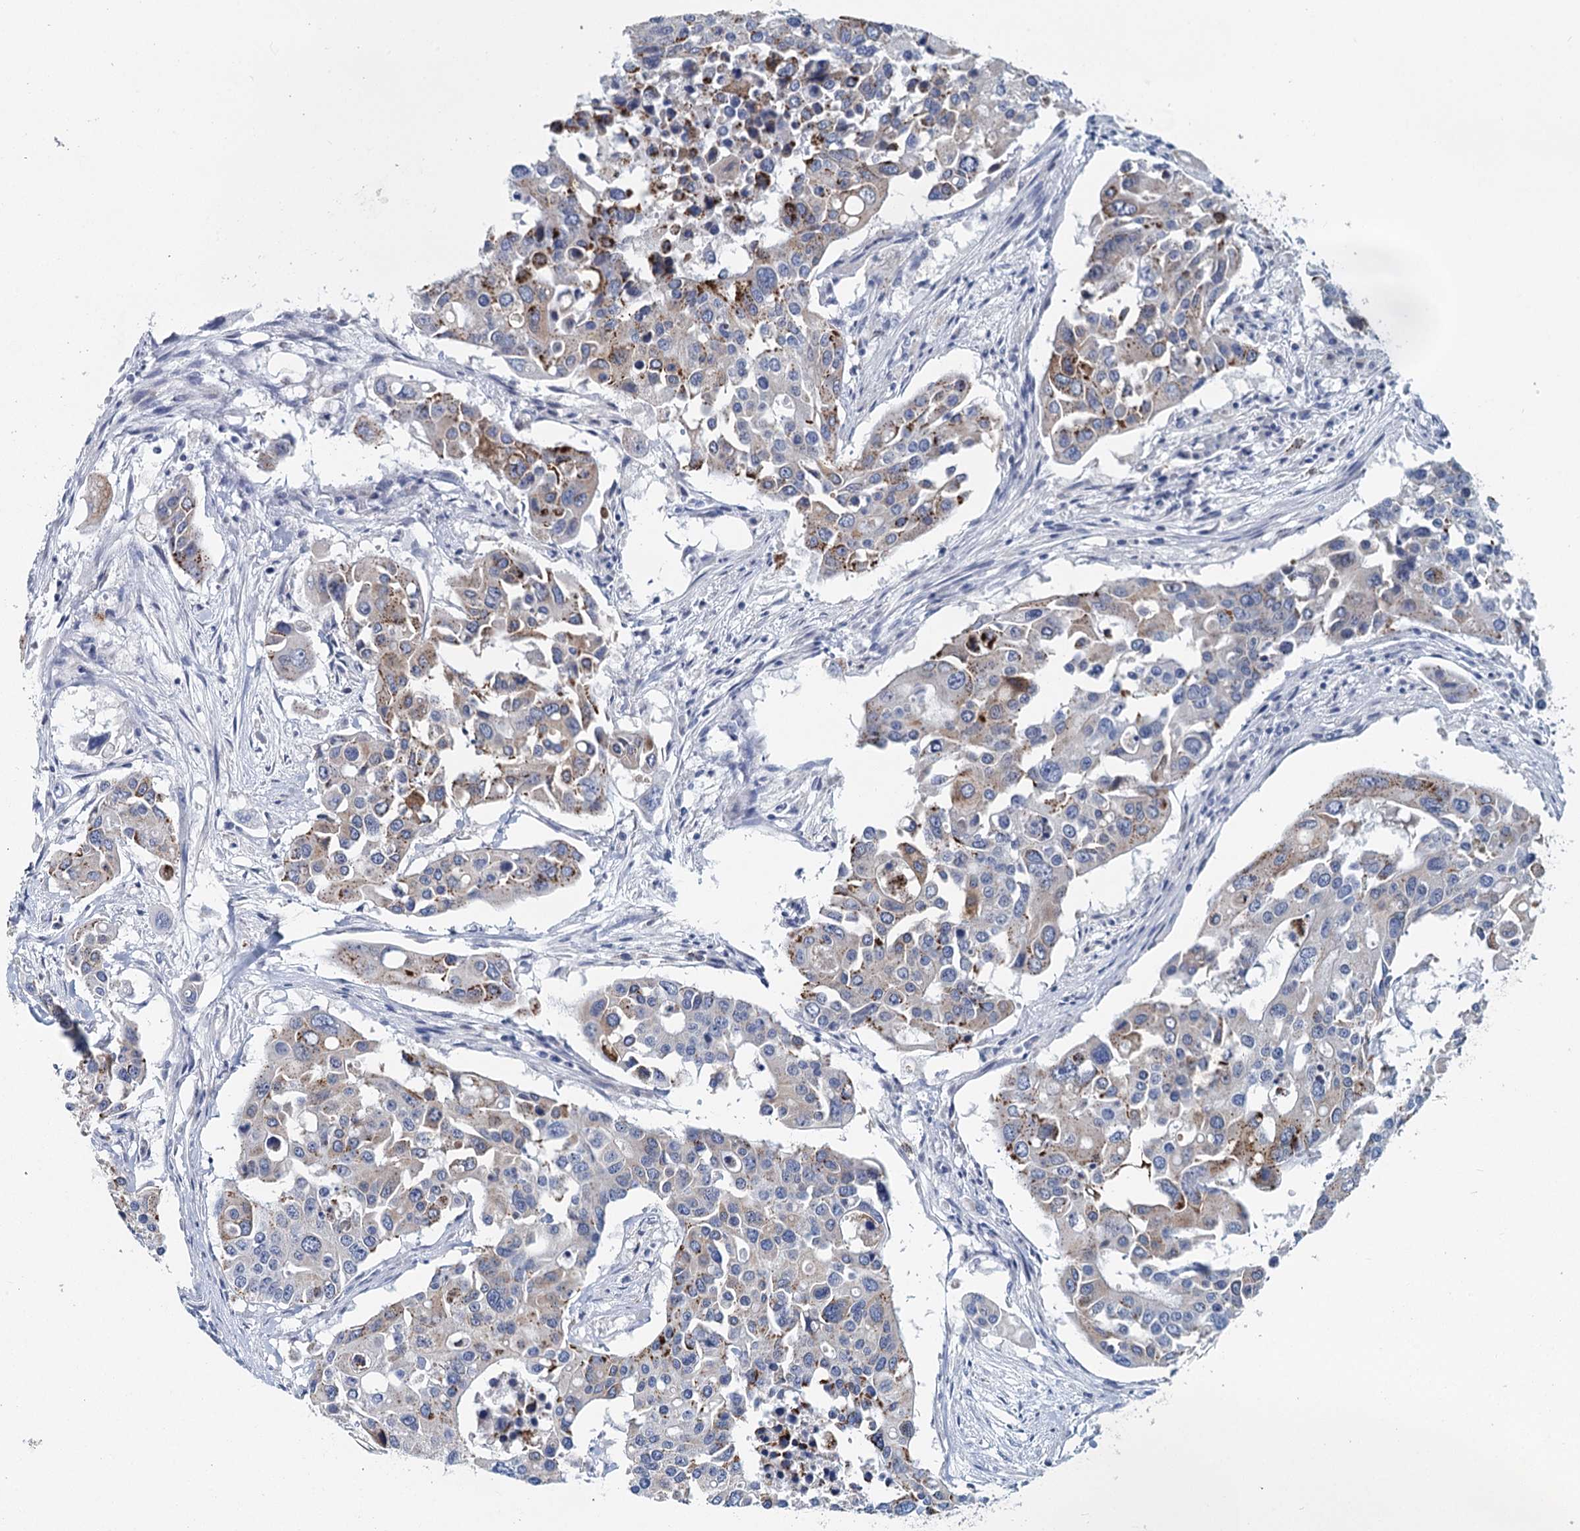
{"staining": {"intensity": "weak", "quantity": "<25%", "location": "cytoplasmic/membranous"}, "tissue": "colorectal cancer", "cell_type": "Tumor cells", "image_type": "cancer", "snomed": [{"axis": "morphology", "description": "Adenocarcinoma, NOS"}, {"axis": "topography", "description": "Colon"}], "caption": "Immunohistochemical staining of human colorectal adenocarcinoma exhibits no significant positivity in tumor cells.", "gene": "METTL7B", "patient": {"sex": "male", "age": 77}}